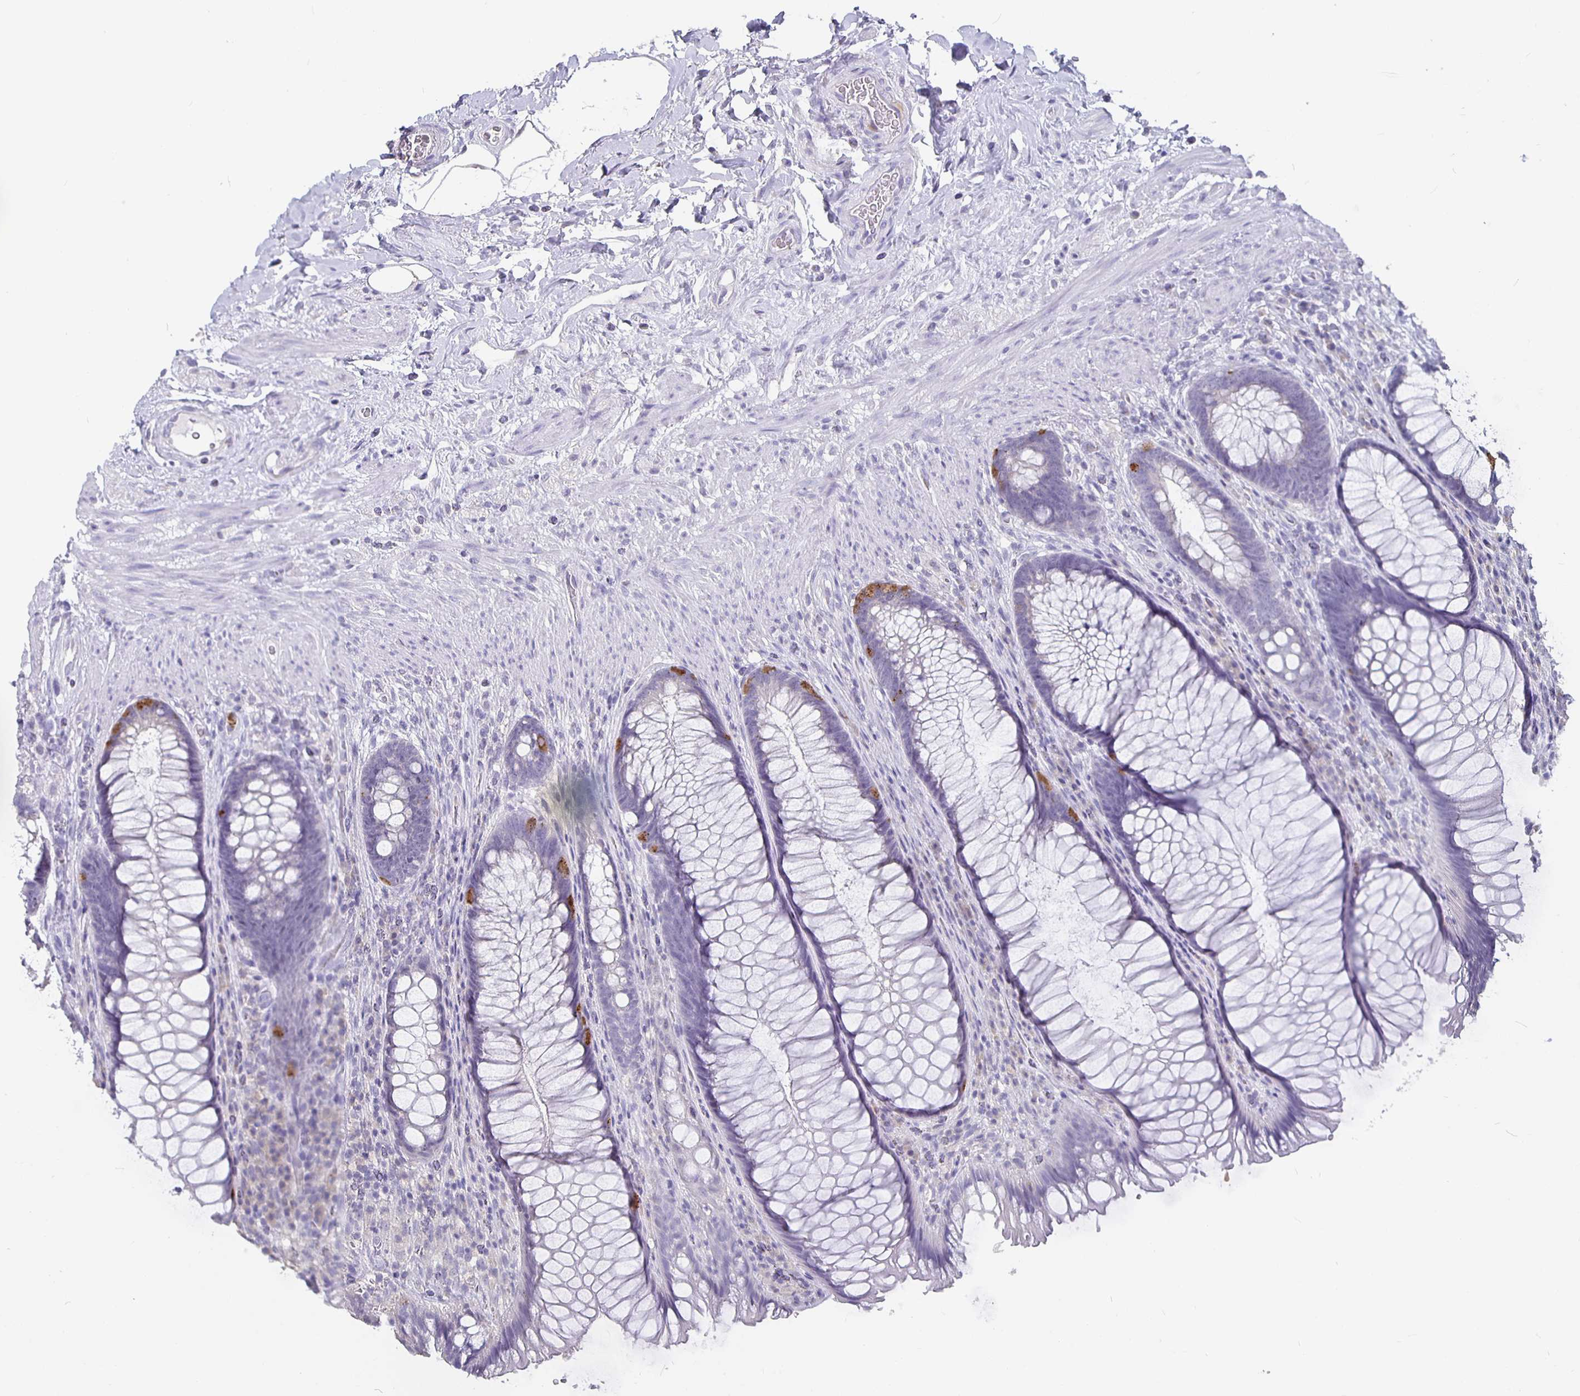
{"staining": {"intensity": "negative", "quantity": "none", "location": "none"}, "tissue": "rectum", "cell_type": "Glandular cells", "image_type": "normal", "snomed": [{"axis": "morphology", "description": "Normal tissue, NOS"}, {"axis": "topography", "description": "Smooth muscle"}, {"axis": "topography", "description": "Rectum"}], "caption": "This is an IHC photomicrograph of benign rectum. There is no staining in glandular cells.", "gene": "GPX4", "patient": {"sex": "male", "age": 53}}